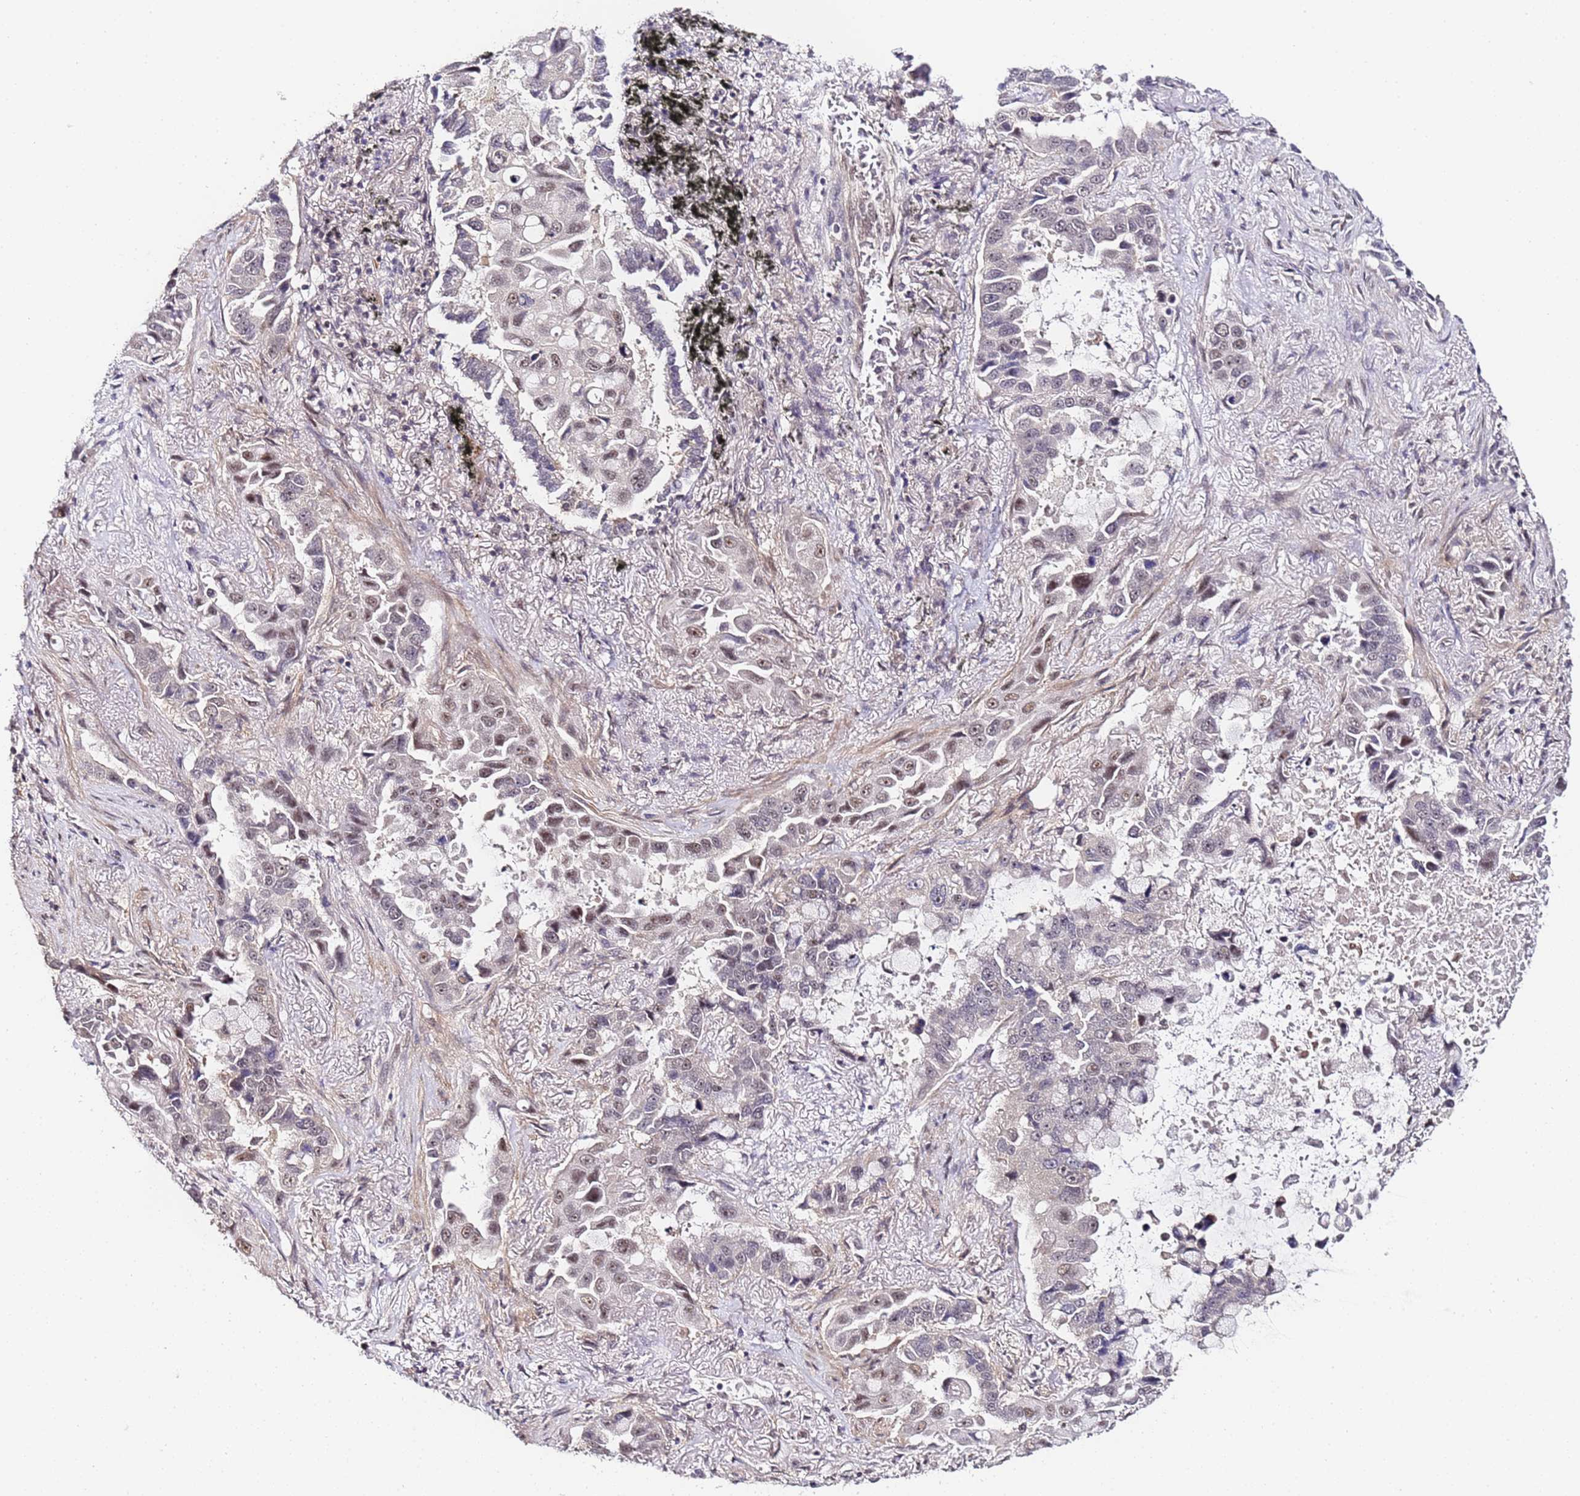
{"staining": {"intensity": "weak", "quantity": "25%-75%", "location": "cytoplasmic/membranous,nuclear"}, "tissue": "lung cancer", "cell_type": "Tumor cells", "image_type": "cancer", "snomed": [{"axis": "morphology", "description": "Adenocarcinoma, NOS"}, {"axis": "topography", "description": "Lung"}], "caption": "Protein expression analysis of human lung cancer reveals weak cytoplasmic/membranous and nuclear expression in approximately 25%-75% of tumor cells. Nuclei are stained in blue.", "gene": "LSM3", "patient": {"sex": "male", "age": 64}}